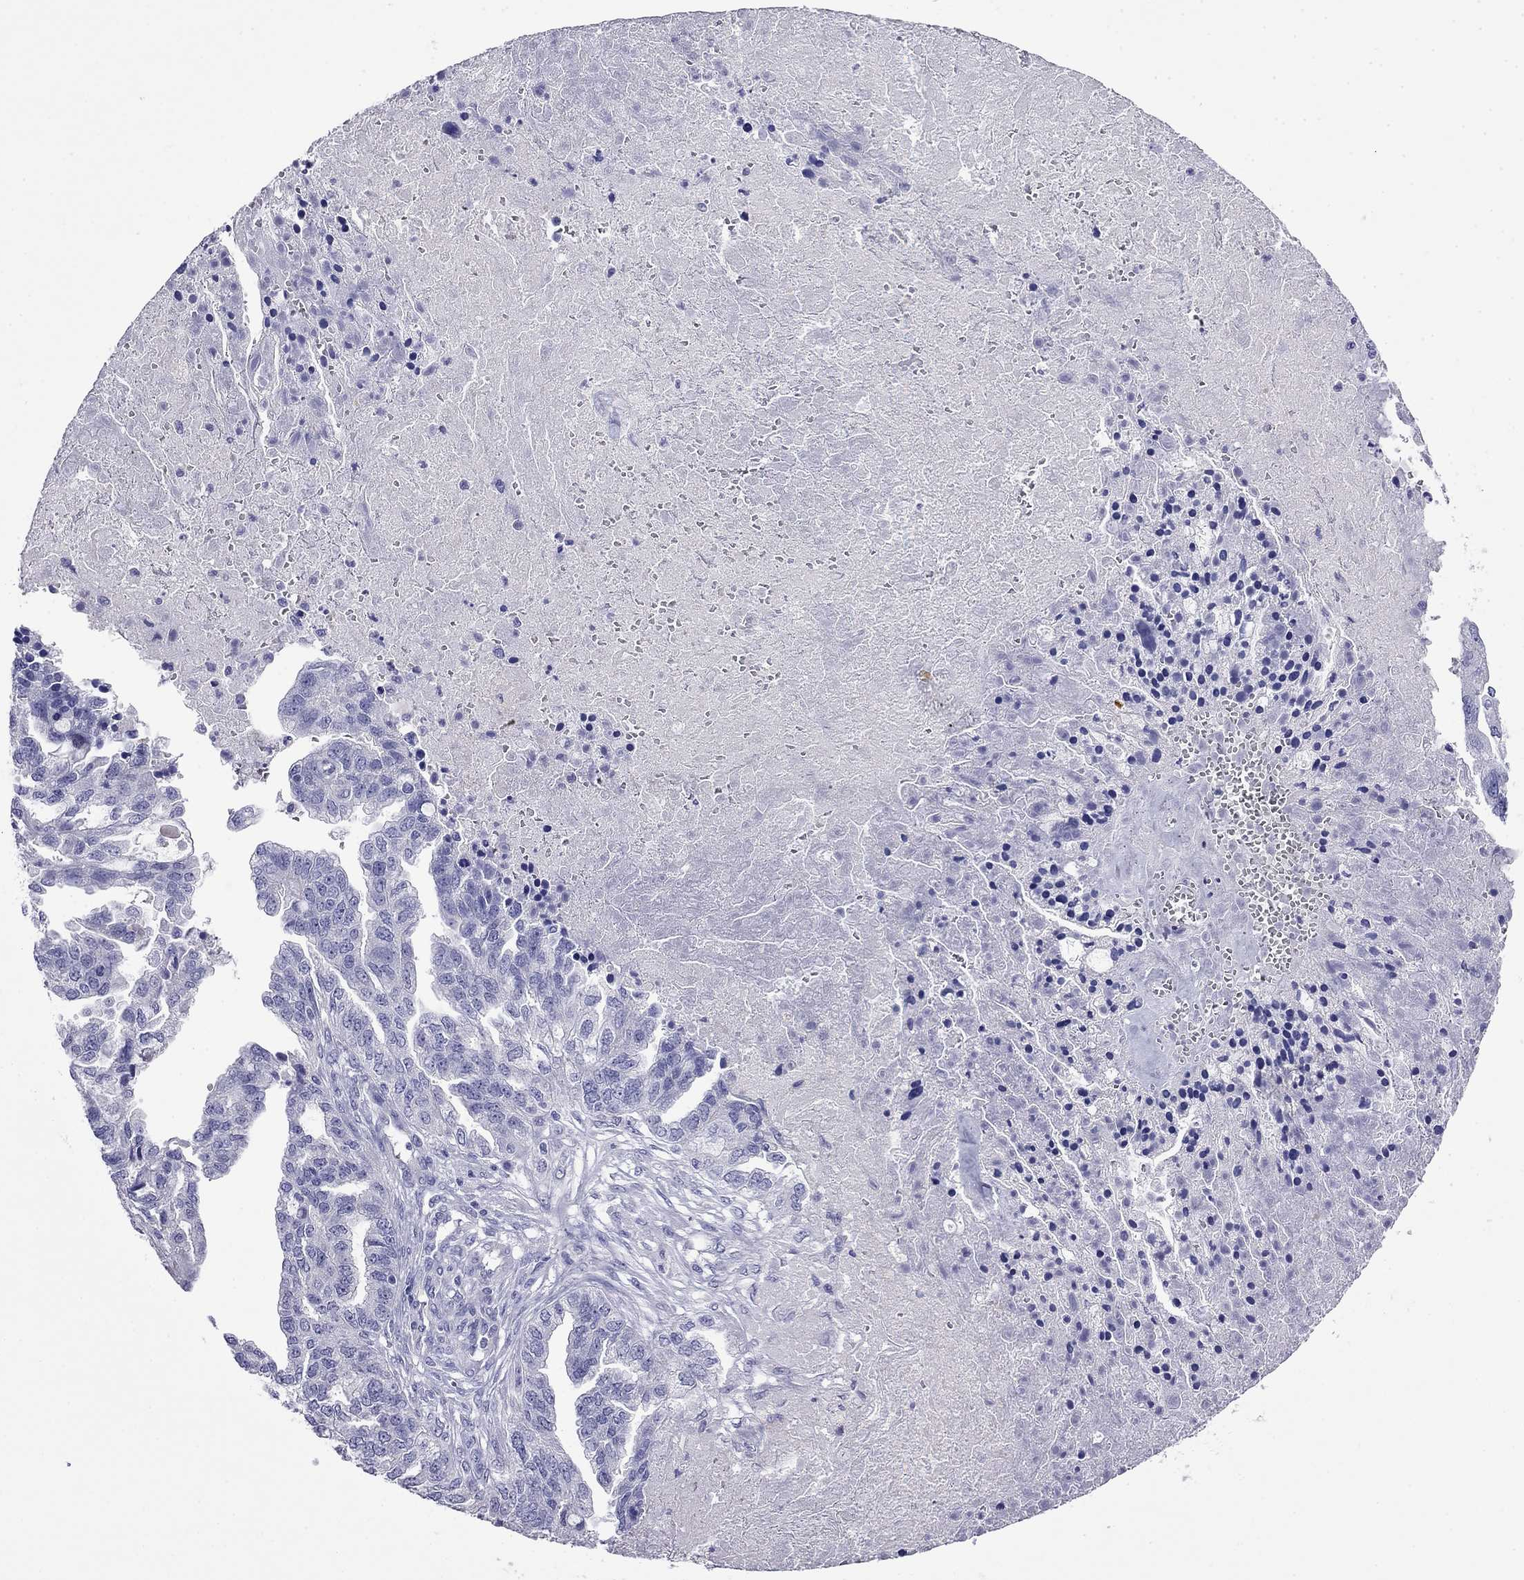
{"staining": {"intensity": "negative", "quantity": "none", "location": "none"}, "tissue": "ovarian cancer", "cell_type": "Tumor cells", "image_type": "cancer", "snomed": [{"axis": "morphology", "description": "Cystadenocarcinoma, serous, NOS"}, {"axis": "topography", "description": "Ovary"}], "caption": "The histopathology image reveals no staining of tumor cells in ovarian cancer (serous cystadenocarcinoma).", "gene": "MYO15A", "patient": {"sex": "female", "age": 51}}